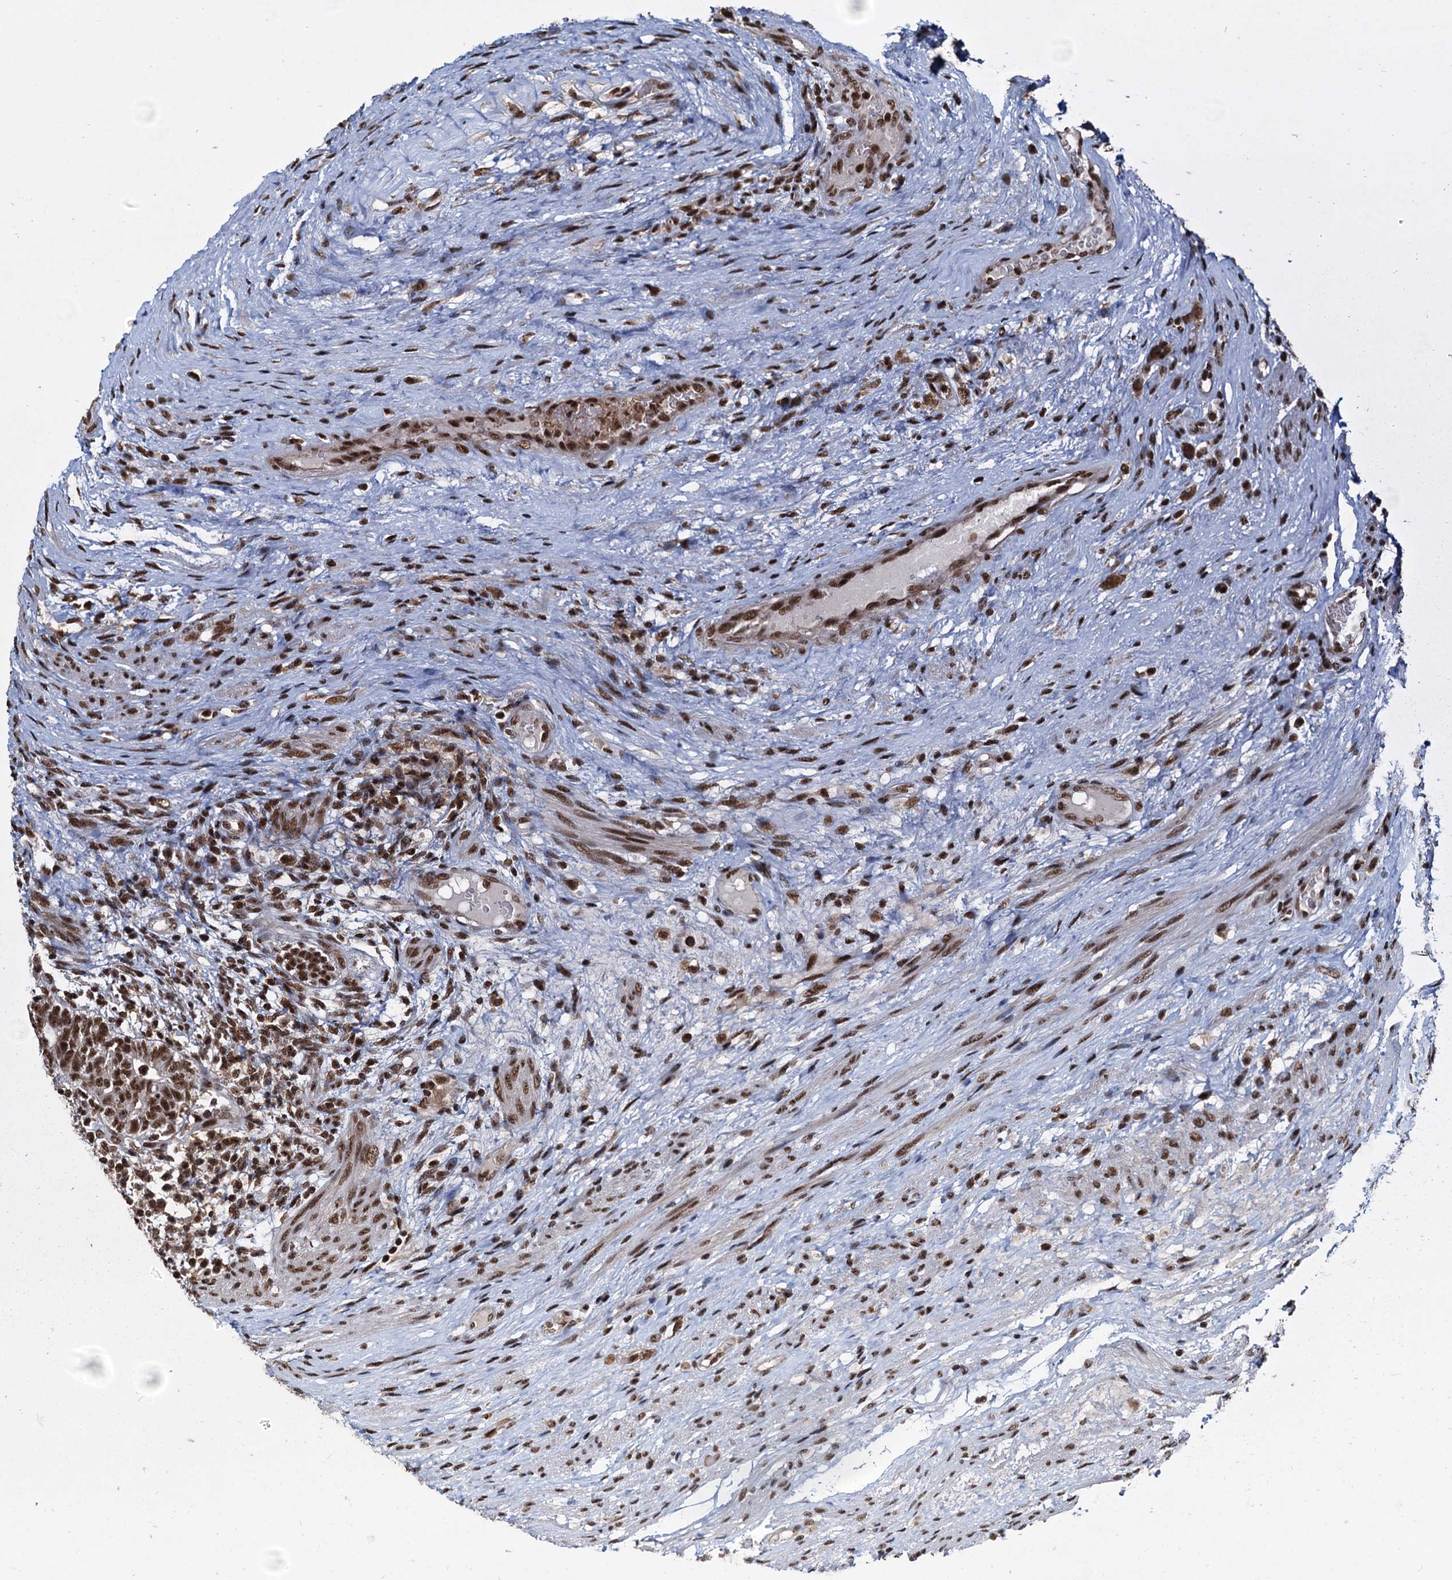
{"staining": {"intensity": "strong", "quantity": ">75%", "location": "nuclear"}, "tissue": "testis cancer", "cell_type": "Tumor cells", "image_type": "cancer", "snomed": [{"axis": "morphology", "description": "Carcinoma, Embryonal, NOS"}, {"axis": "topography", "description": "Testis"}], "caption": "Human testis cancer stained with a brown dye reveals strong nuclear positive staining in about >75% of tumor cells.", "gene": "RSRC2", "patient": {"sex": "male", "age": 26}}